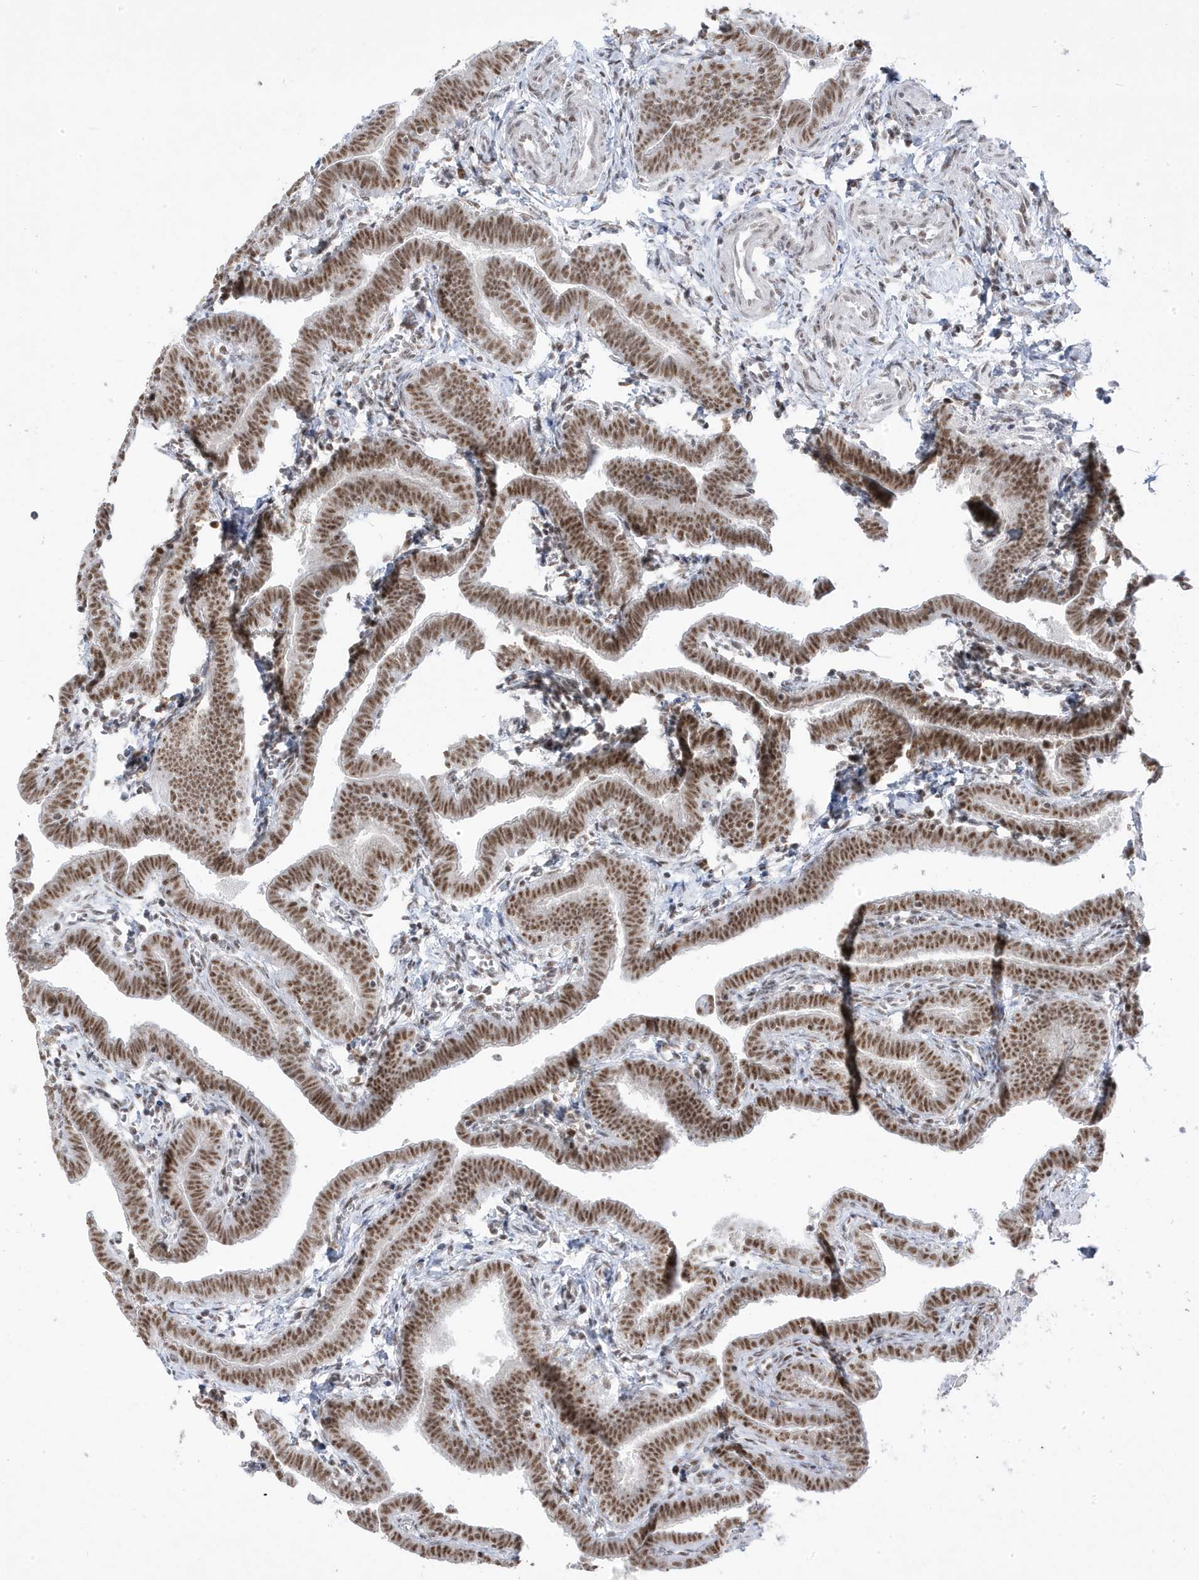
{"staining": {"intensity": "strong", "quantity": ">75%", "location": "nuclear"}, "tissue": "fallopian tube", "cell_type": "Glandular cells", "image_type": "normal", "snomed": [{"axis": "morphology", "description": "Normal tissue, NOS"}, {"axis": "topography", "description": "Fallopian tube"}], "caption": "Glandular cells exhibit strong nuclear expression in approximately >75% of cells in unremarkable fallopian tube. The staining was performed using DAB (3,3'-diaminobenzidine), with brown indicating positive protein expression. Nuclei are stained blue with hematoxylin.", "gene": "MTREX", "patient": {"sex": "female", "age": 36}}